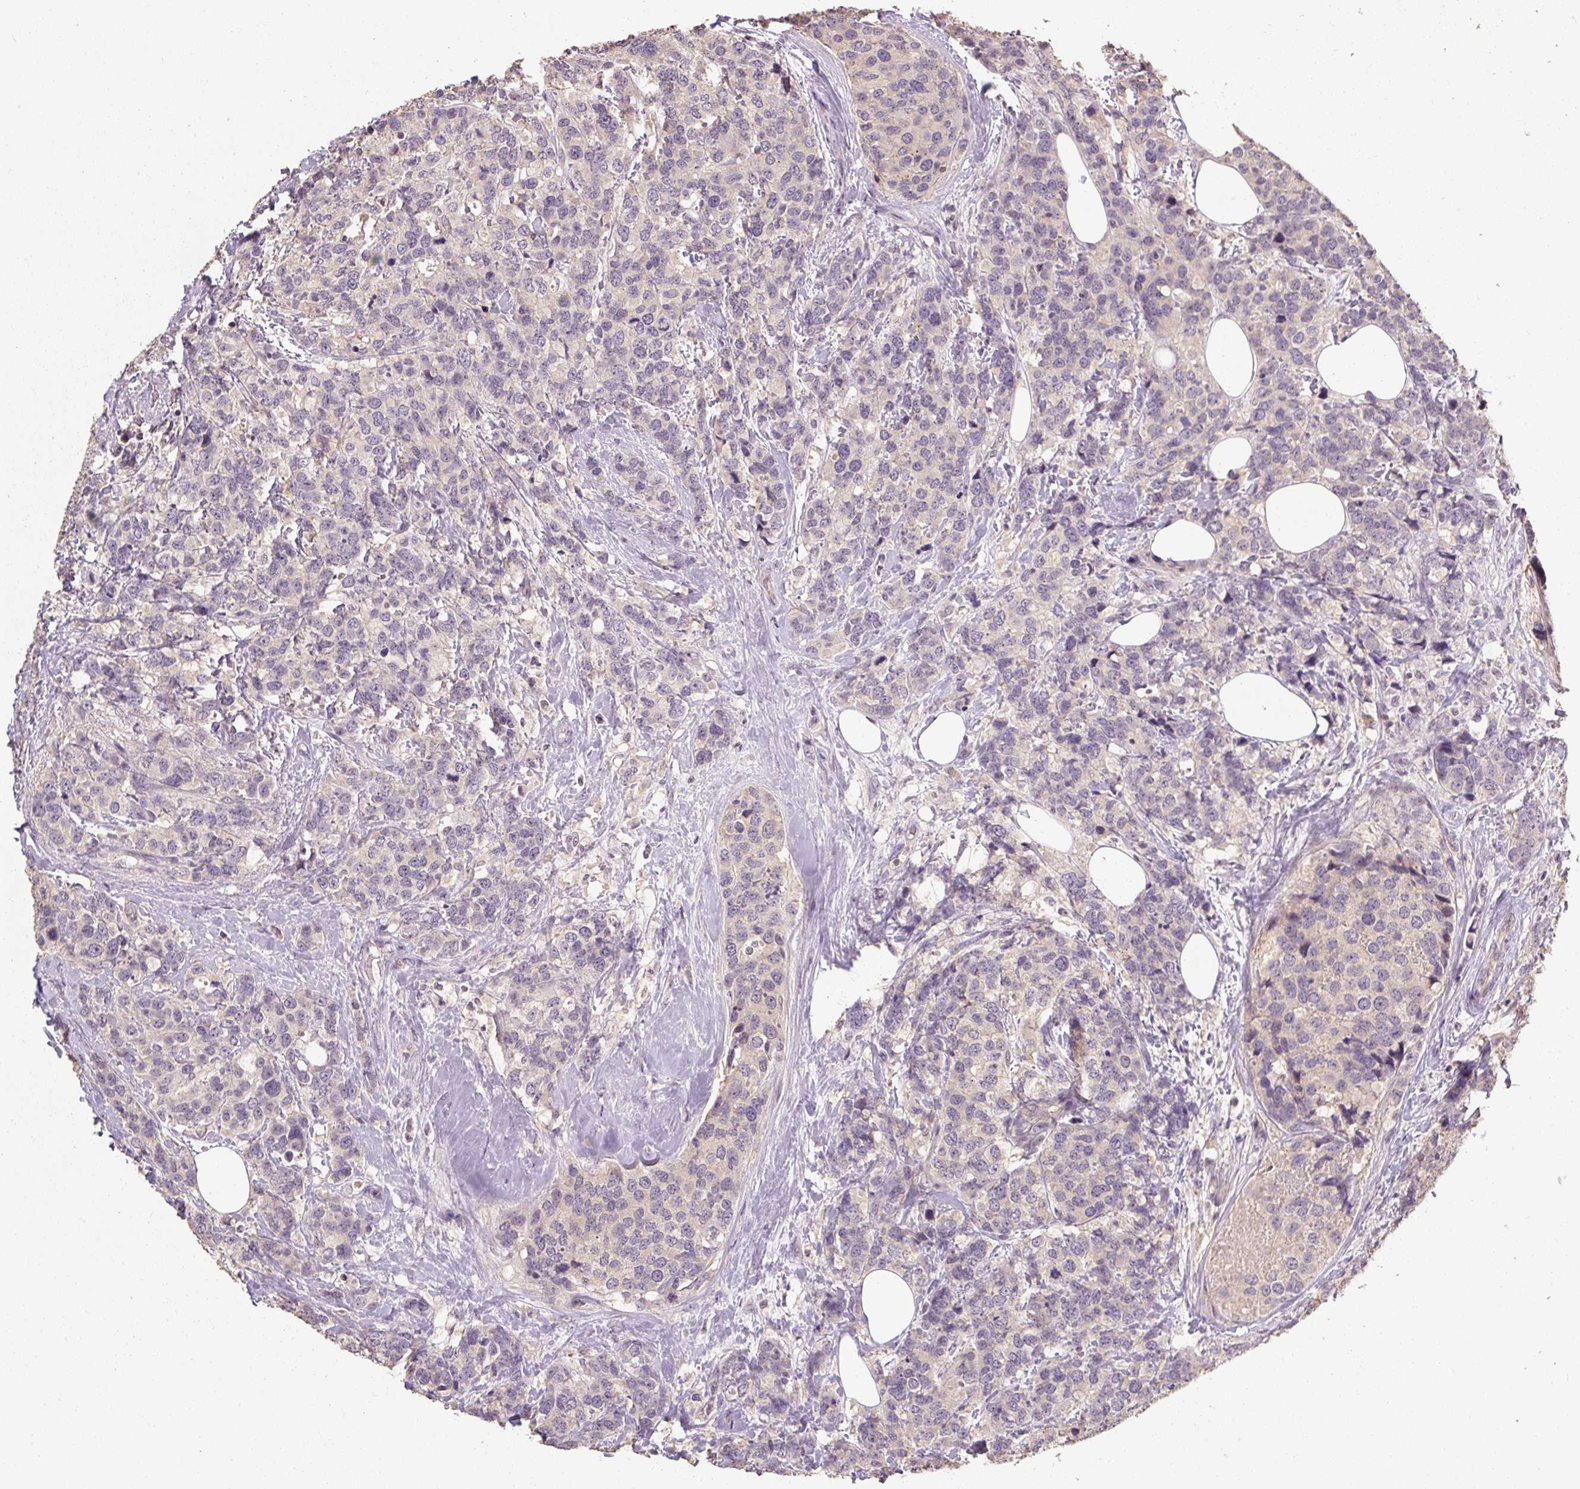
{"staining": {"intensity": "negative", "quantity": "none", "location": "none"}, "tissue": "breast cancer", "cell_type": "Tumor cells", "image_type": "cancer", "snomed": [{"axis": "morphology", "description": "Lobular carcinoma"}, {"axis": "topography", "description": "Breast"}], "caption": "Immunohistochemistry (IHC) of human breast lobular carcinoma demonstrates no staining in tumor cells.", "gene": "CFAP65", "patient": {"sex": "female", "age": 59}}